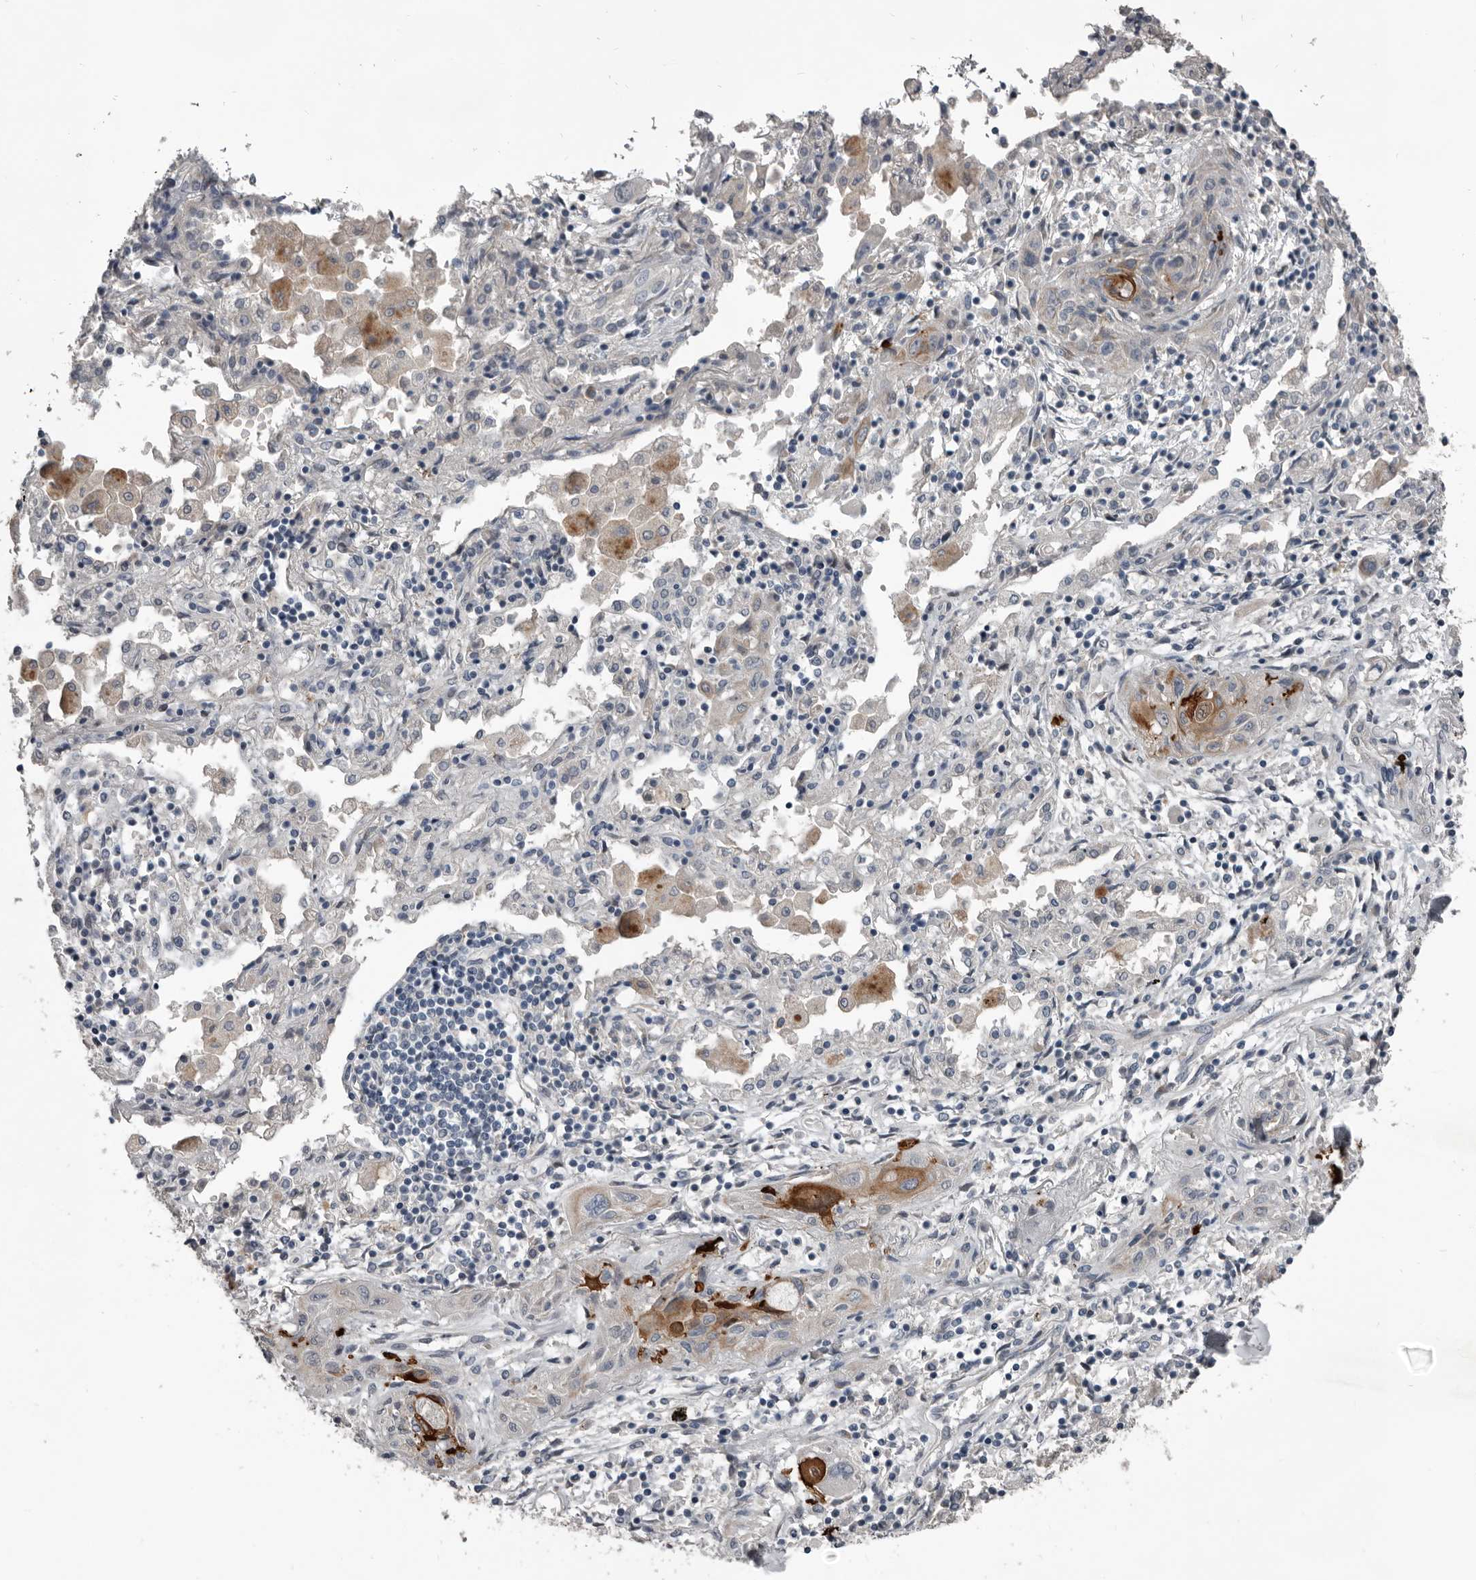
{"staining": {"intensity": "moderate", "quantity": "<25%", "location": "cytoplasmic/membranous"}, "tissue": "lung cancer", "cell_type": "Tumor cells", "image_type": "cancer", "snomed": [{"axis": "morphology", "description": "Squamous cell carcinoma, NOS"}, {"axis": "topography", "description": "Lung"}], "caption": "High-power microscopy captured an IHC photomicrograph of lung cancer (squamous cell carcinoma), revealing moderate cytoplasmic/membranous expression in approximately <25% of tumor cells. The staining was performed using DAB, with brown indicating positive protein expression. Nuclei are stained blue with hematoxylin.", "gene": "C1orf216", "patient": {"sex": "female", "age": 47}}